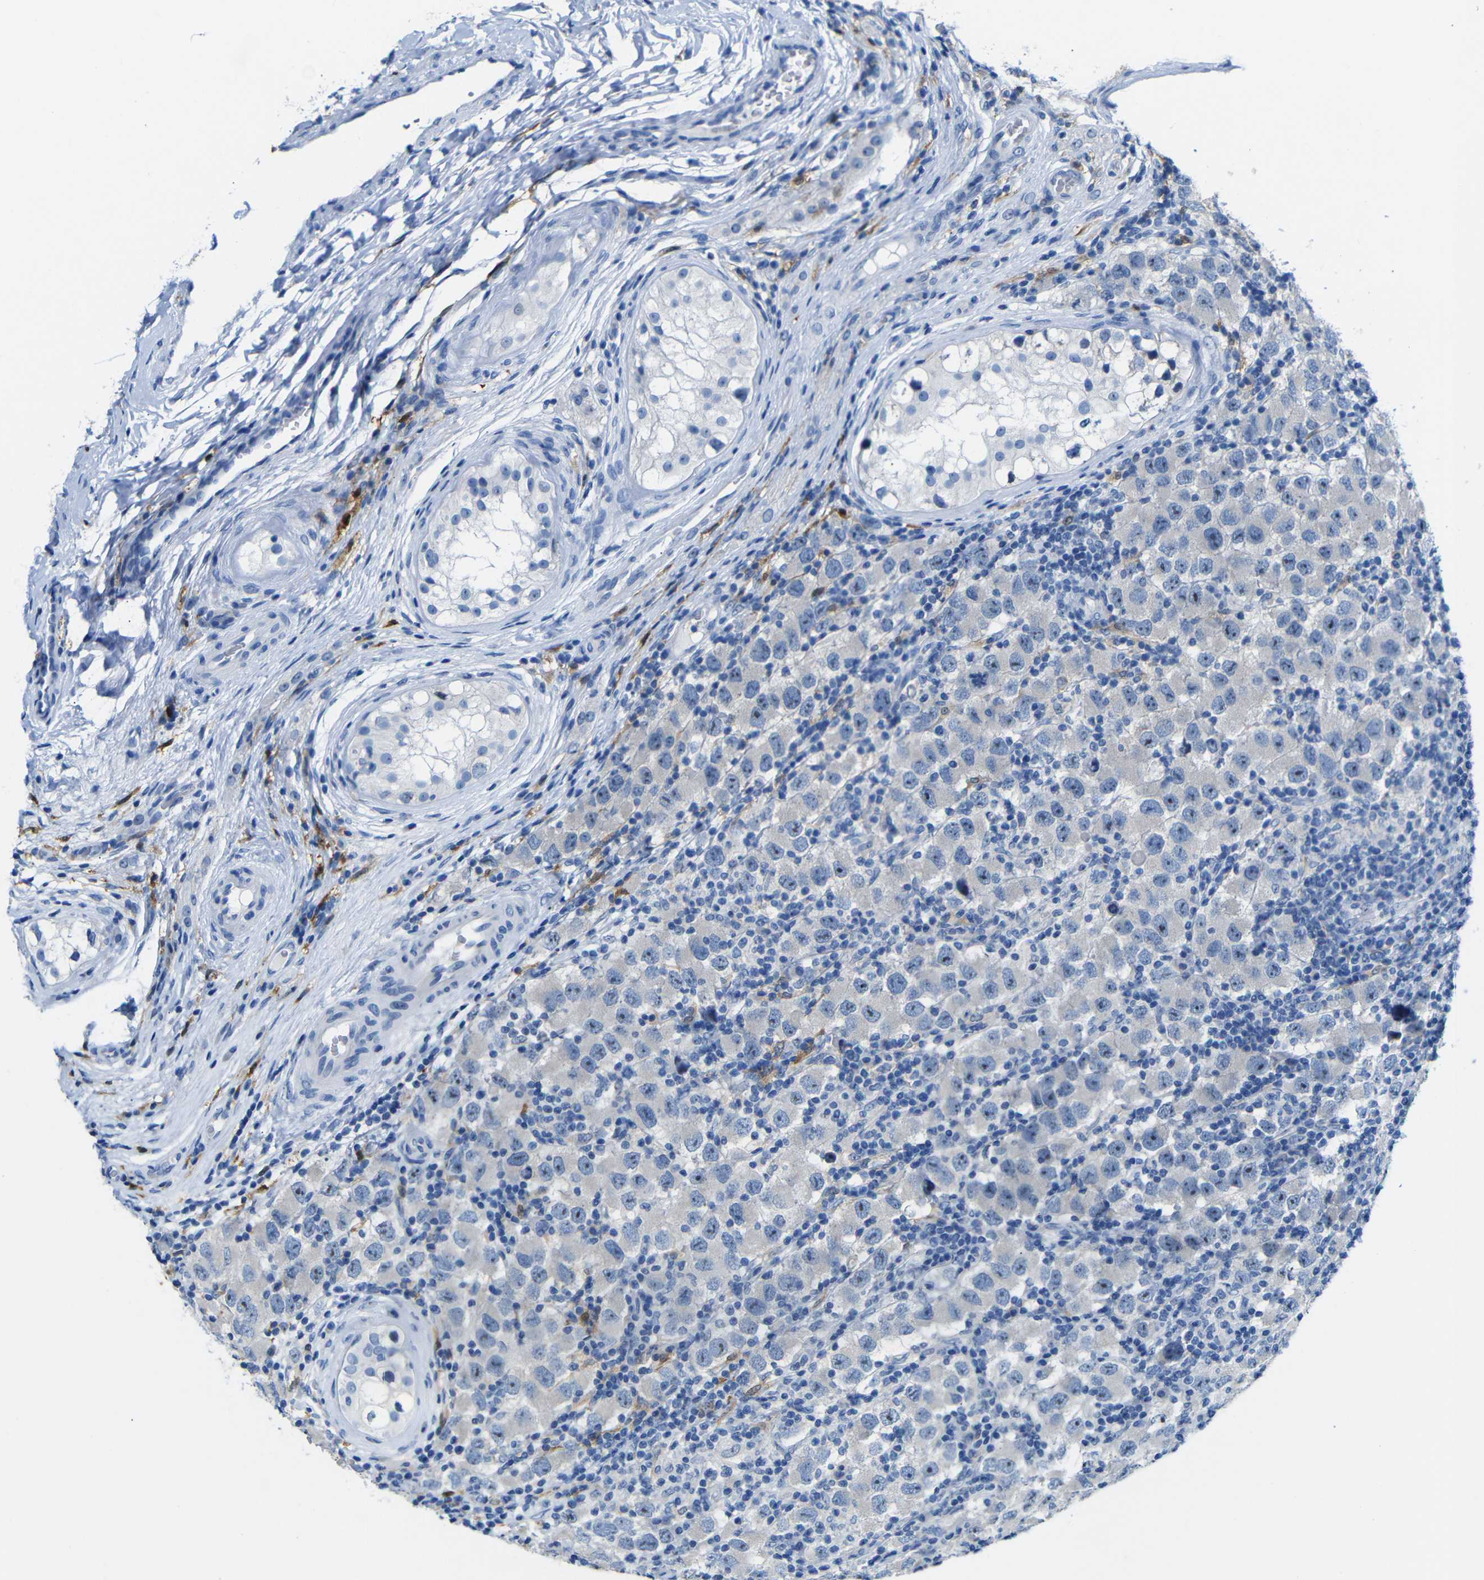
{"staining": {"intensity": "moderate", "quantity": ">75%", "location": "nuclear"}, "tissue": "testis cancer", "cell_type": "Tumor cells", "image_type": "cancer", "snomed": [{"axis": "morphology", "description": "Carcinoma, Embryonal, NOS"}, {"axis": "topography", "description": "Testis"}], "caption": "Moderate nuclear protein positivity is seen in about >75% of tumor cells in embryonal carcinoma (testis).", "gene": "C1orf210", "patient": {"sex": "male", "age": 21}}